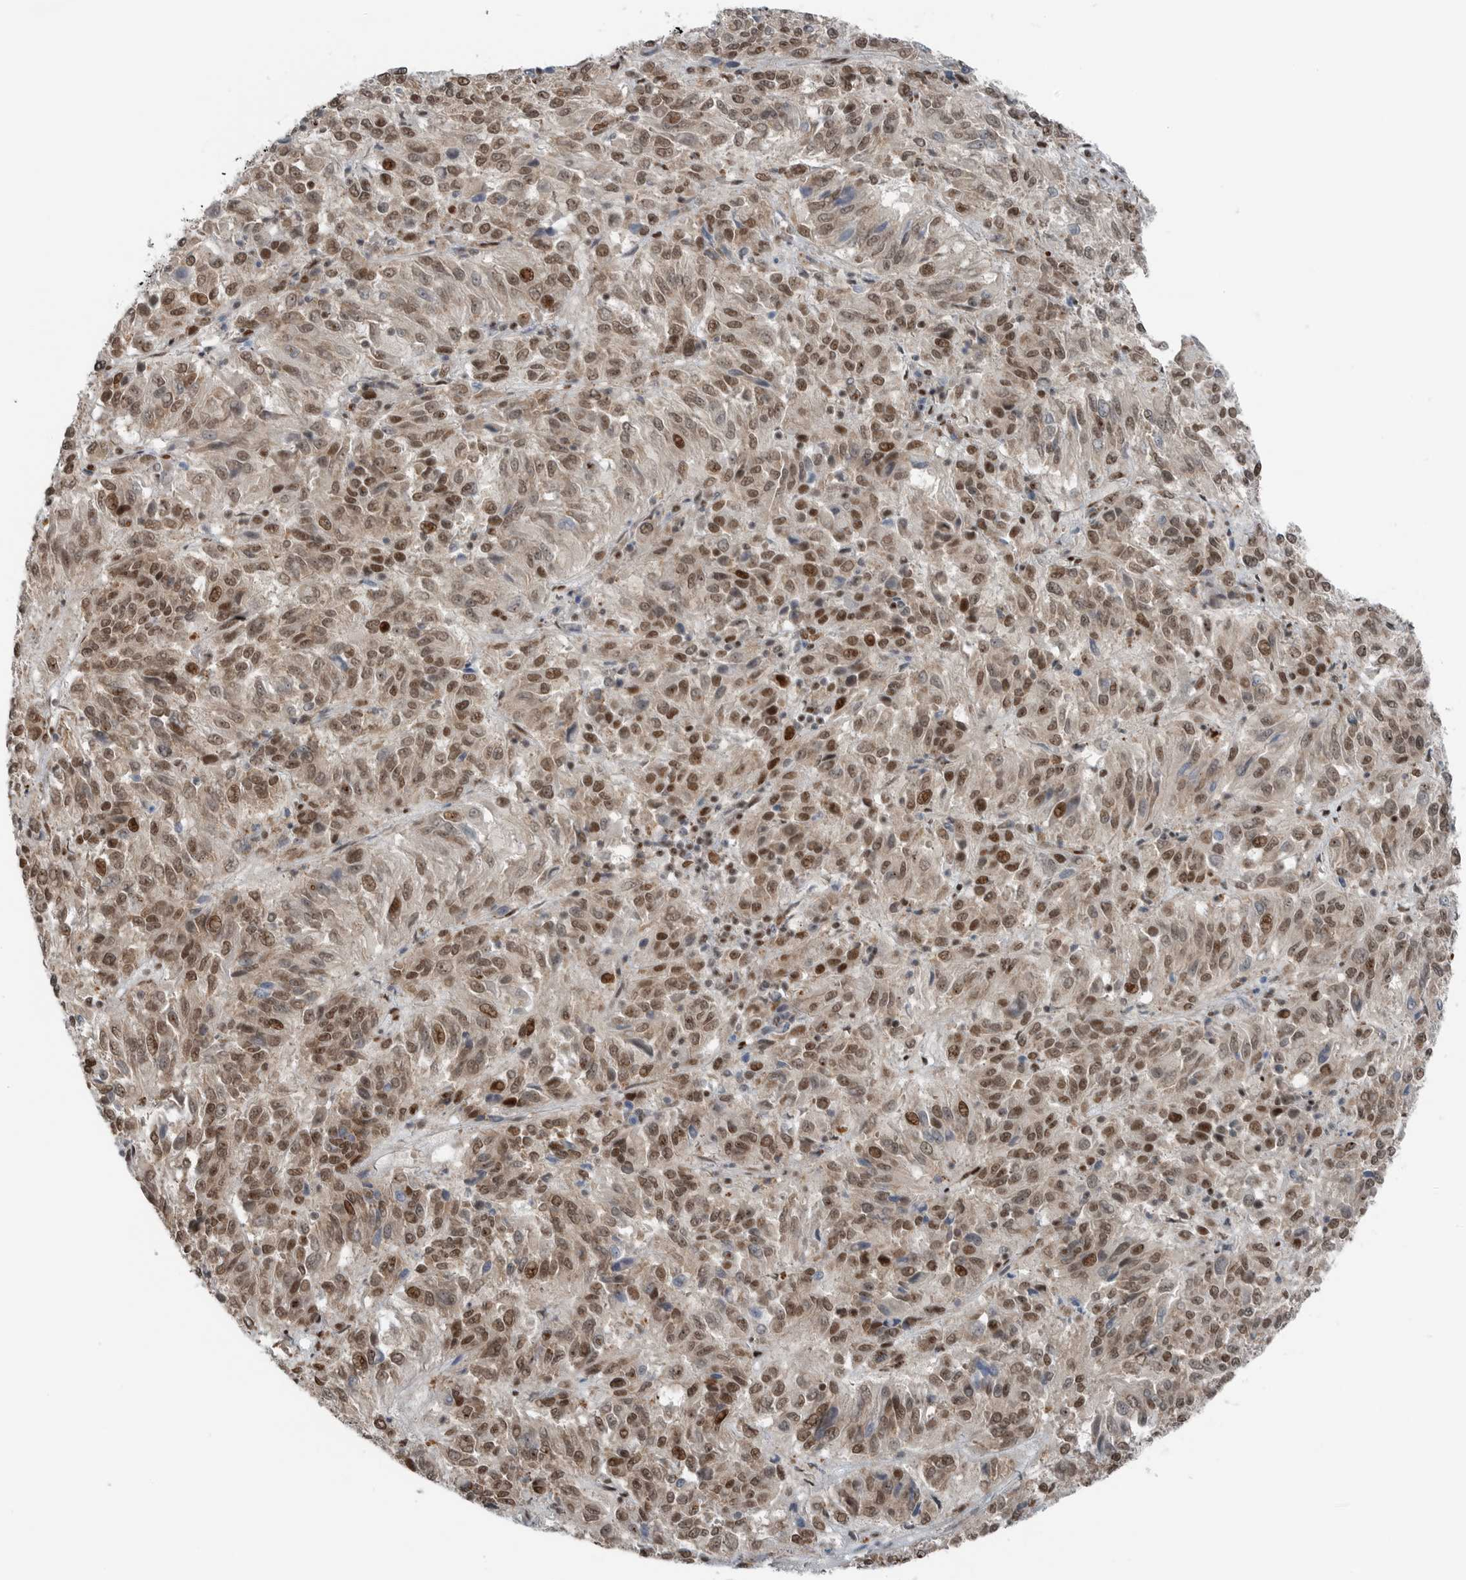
{"staining": {"intensity": "moderate", "quantity": ">75%", "location": "nuclear"}, "tissue": "melanoma", "cell_type": "Tumor cells", "image_type": "cancer", "snomed": [{"axis": "morphology", "description": "Malignant melanoma, Metastatic site"}, {"axis": "topography", "description": "Lung"}], "caption": "High-magnification brightfield microscopy of melanoma stained with DAB (3,3'-diaminobenzidine) (brown) and counterstained with hematoxylin (blue). tumor cells exhibit moderate nuclear positivity is identified in approximately>75% of cells. (DAB = brown stain, brightfield microscopy at high magnification).", "gene": "BLZF1", "patient": {"sex": "male", "age": 64}}